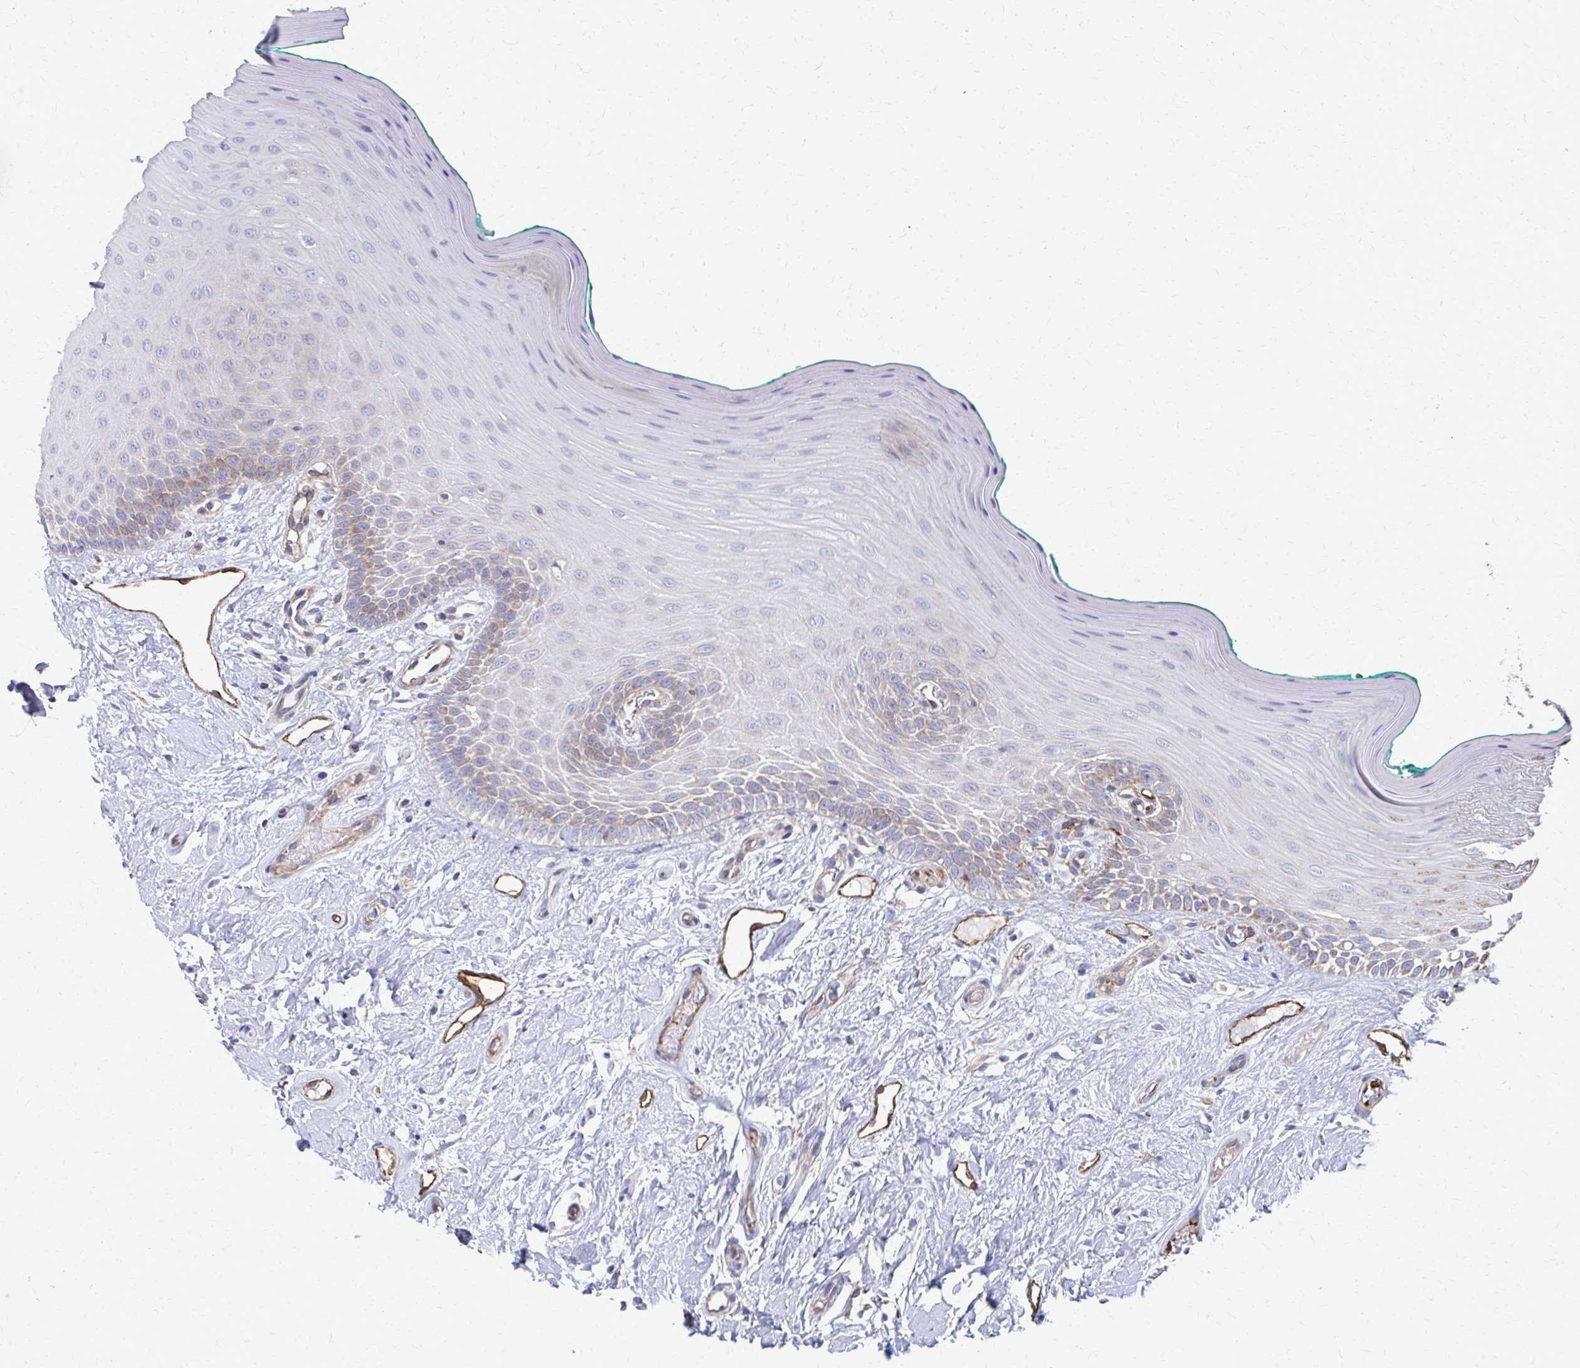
{"staining": {"intensity": "moderate", "quantity": "25%-75%", "location": "cytoplasmic/membranous"}, "tissue": "oral mucosa", "cell_type": "Squamous epithelial cells", "image_type": "normal", "snomed": [{"axis": "morphology", "description": "Normal tissue, NOS"}, {"axis": "topography", "description": "Oral tissue"}], "caption": "DAB immunohistochemical staining of normal human oral mucosa exhibits moderate cytoplasmic/membranous protein expression in approximately 25%-75% of squamous epithelial cells.", "gene": "FAHD1", "patient": {"sex": "female", "age": 40}}